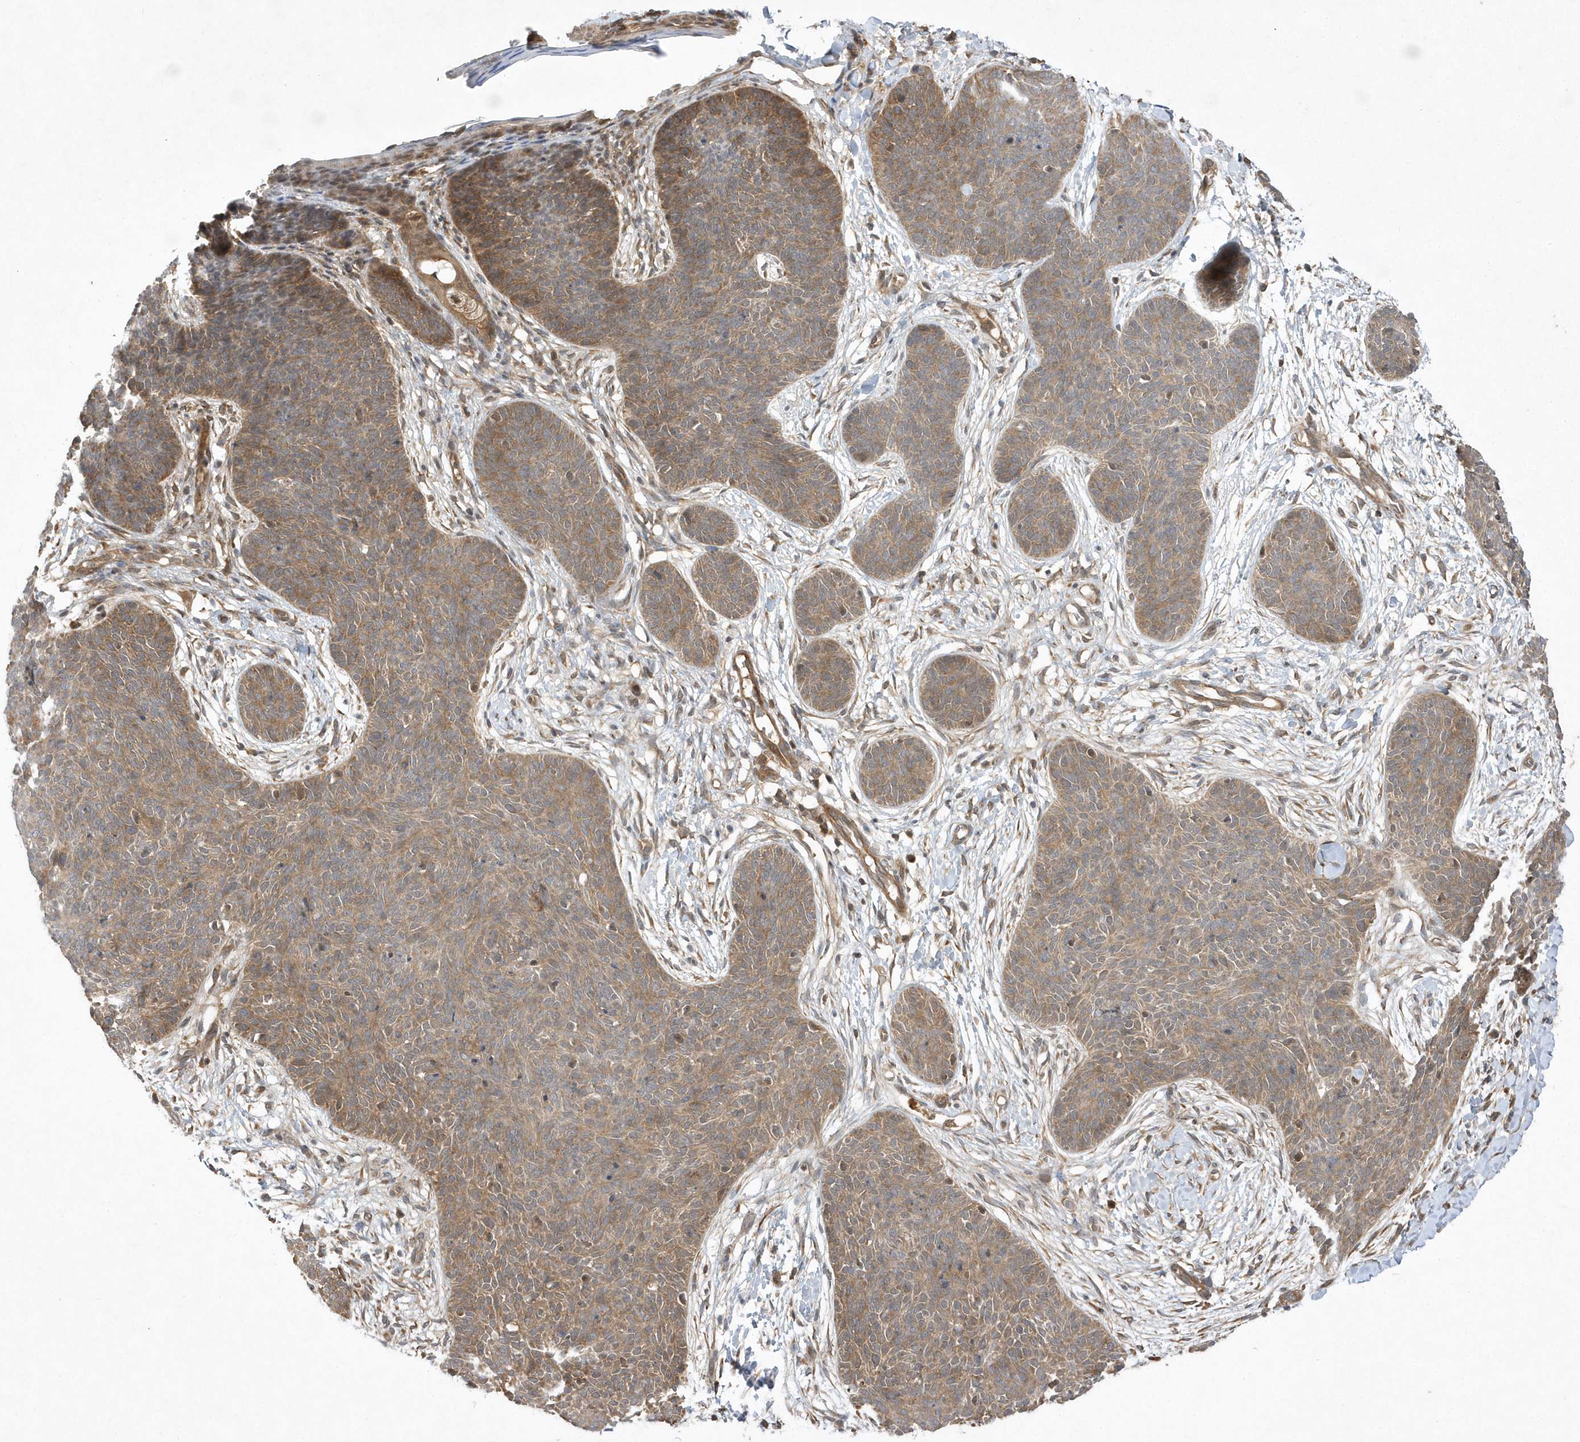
{"staining": {"intensity": "moderate", "quantity": ">75%", "location": "cytoplasmic/membranous"}, "tissue": "skin cancer", "cell_type": "Tumor cells", "image_type": "cancer", "snomed": [{"axis": "morphology", "description": "Basal cell carcinoma"}, {"axis": "topography", "description": "Skin"}], "caption": "Immunohistochemistry (IHC) image of neoplastic tissue: human basal cell carcinoma (skin) stained using immunohistochemistry (IHC) shows medium levels of moderate protein expression localized specifically in the cytoplasmic/membranous of tumor cells, appearing as a cytoplasmic/membranous brown color.", "gene": "GFM2", "patient": {"sex": "male", "age": 85}}